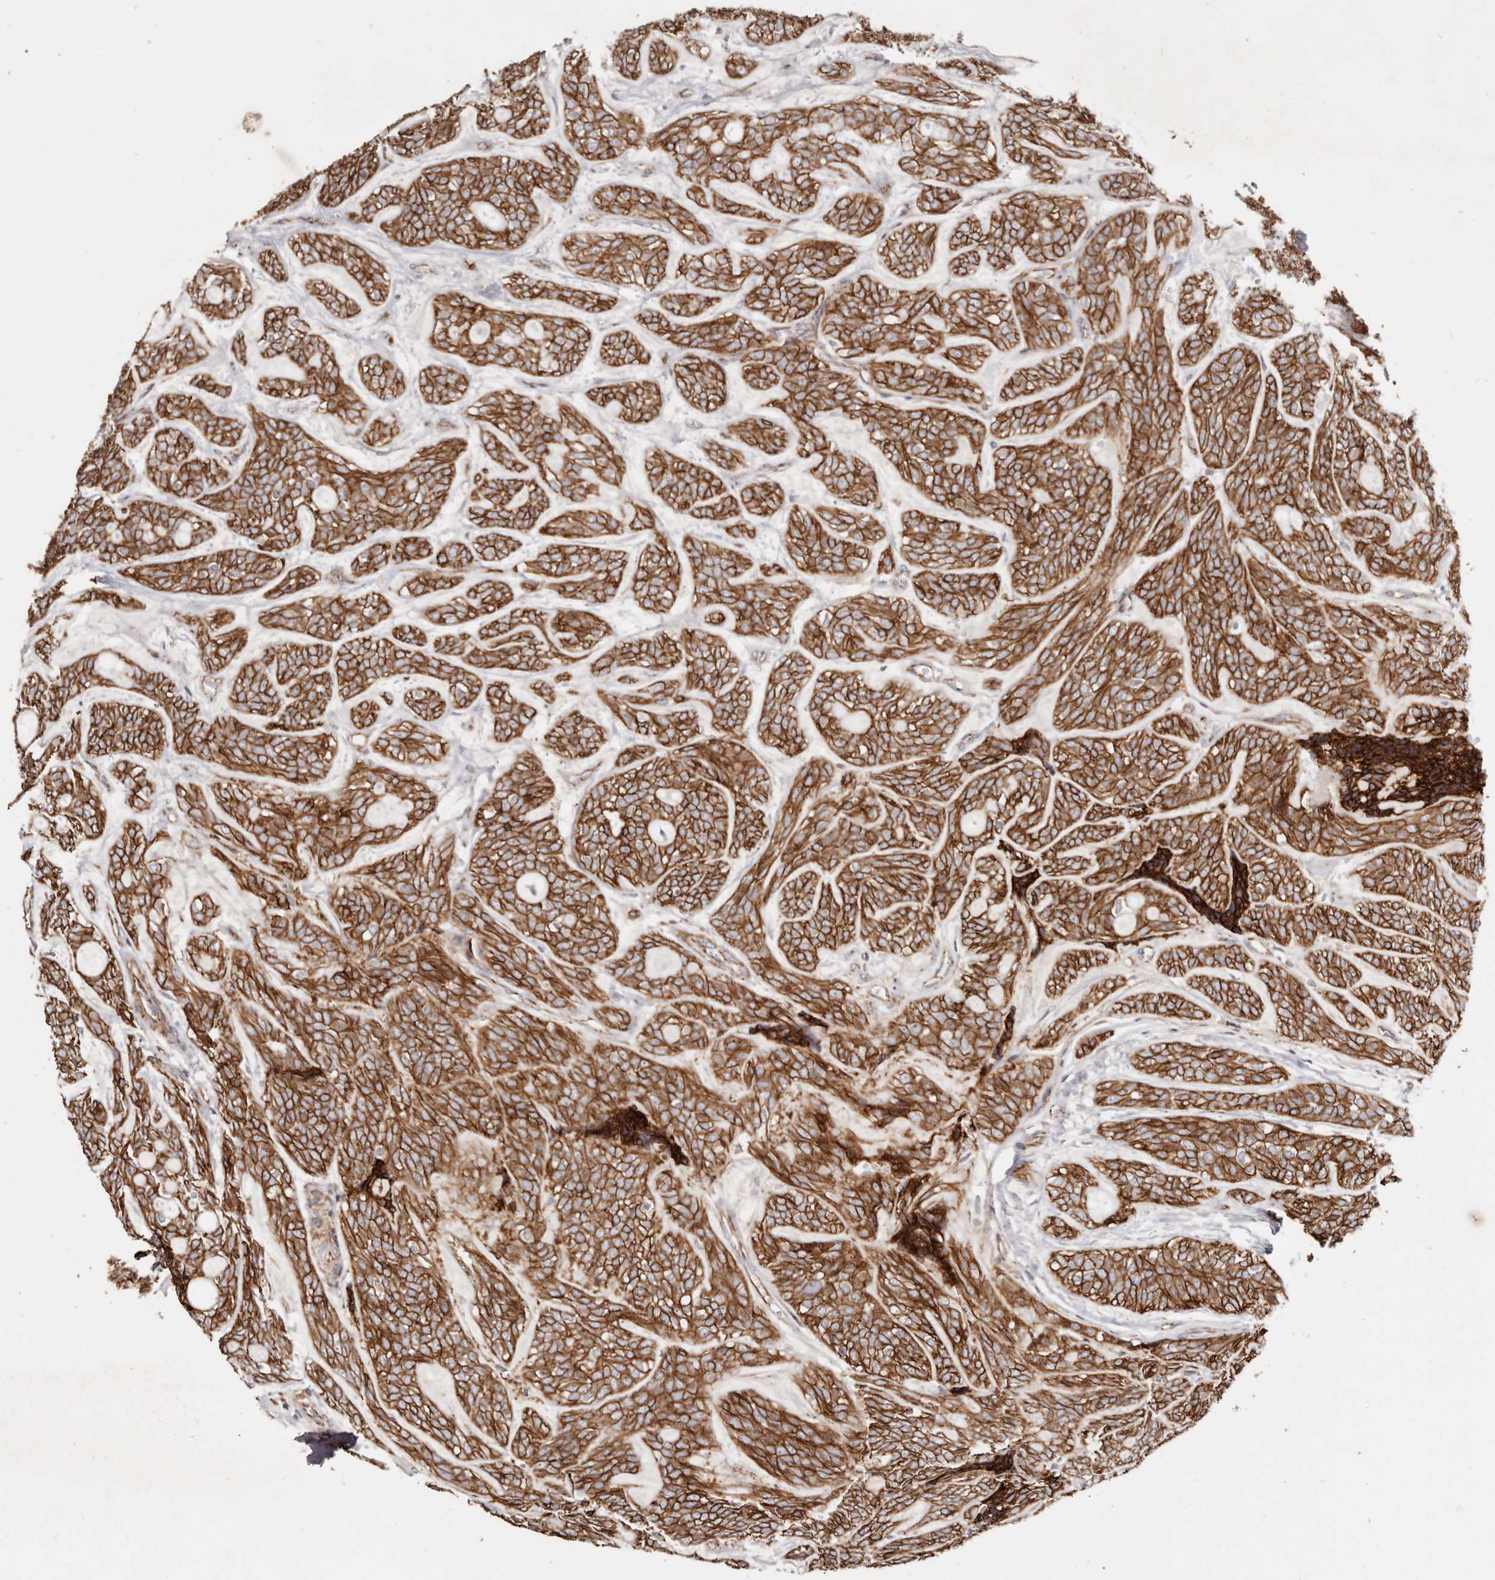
{"staining": {"intensity": "strong", "quantity": ">75%", "location": "cytoplasmic/membranous"}, "tissue": "head and neck cancer", "cell_type": "Tumor cells", "image_type": "cancer", "snomed": [{"axis": "morphology", "description": "Adenocarcinoma, NOS"}, {"axis": "topography", "description": "Head-Neck"}], "caption": "Human head and neck cancer (adenocarcinoma) stained with a brown dye displays strong cytoplasmic/membranous positive expression in approximately >75% of tumor cells.", "gene": "CTNNB1", "patient": {"sex": "male", "age": 66}}